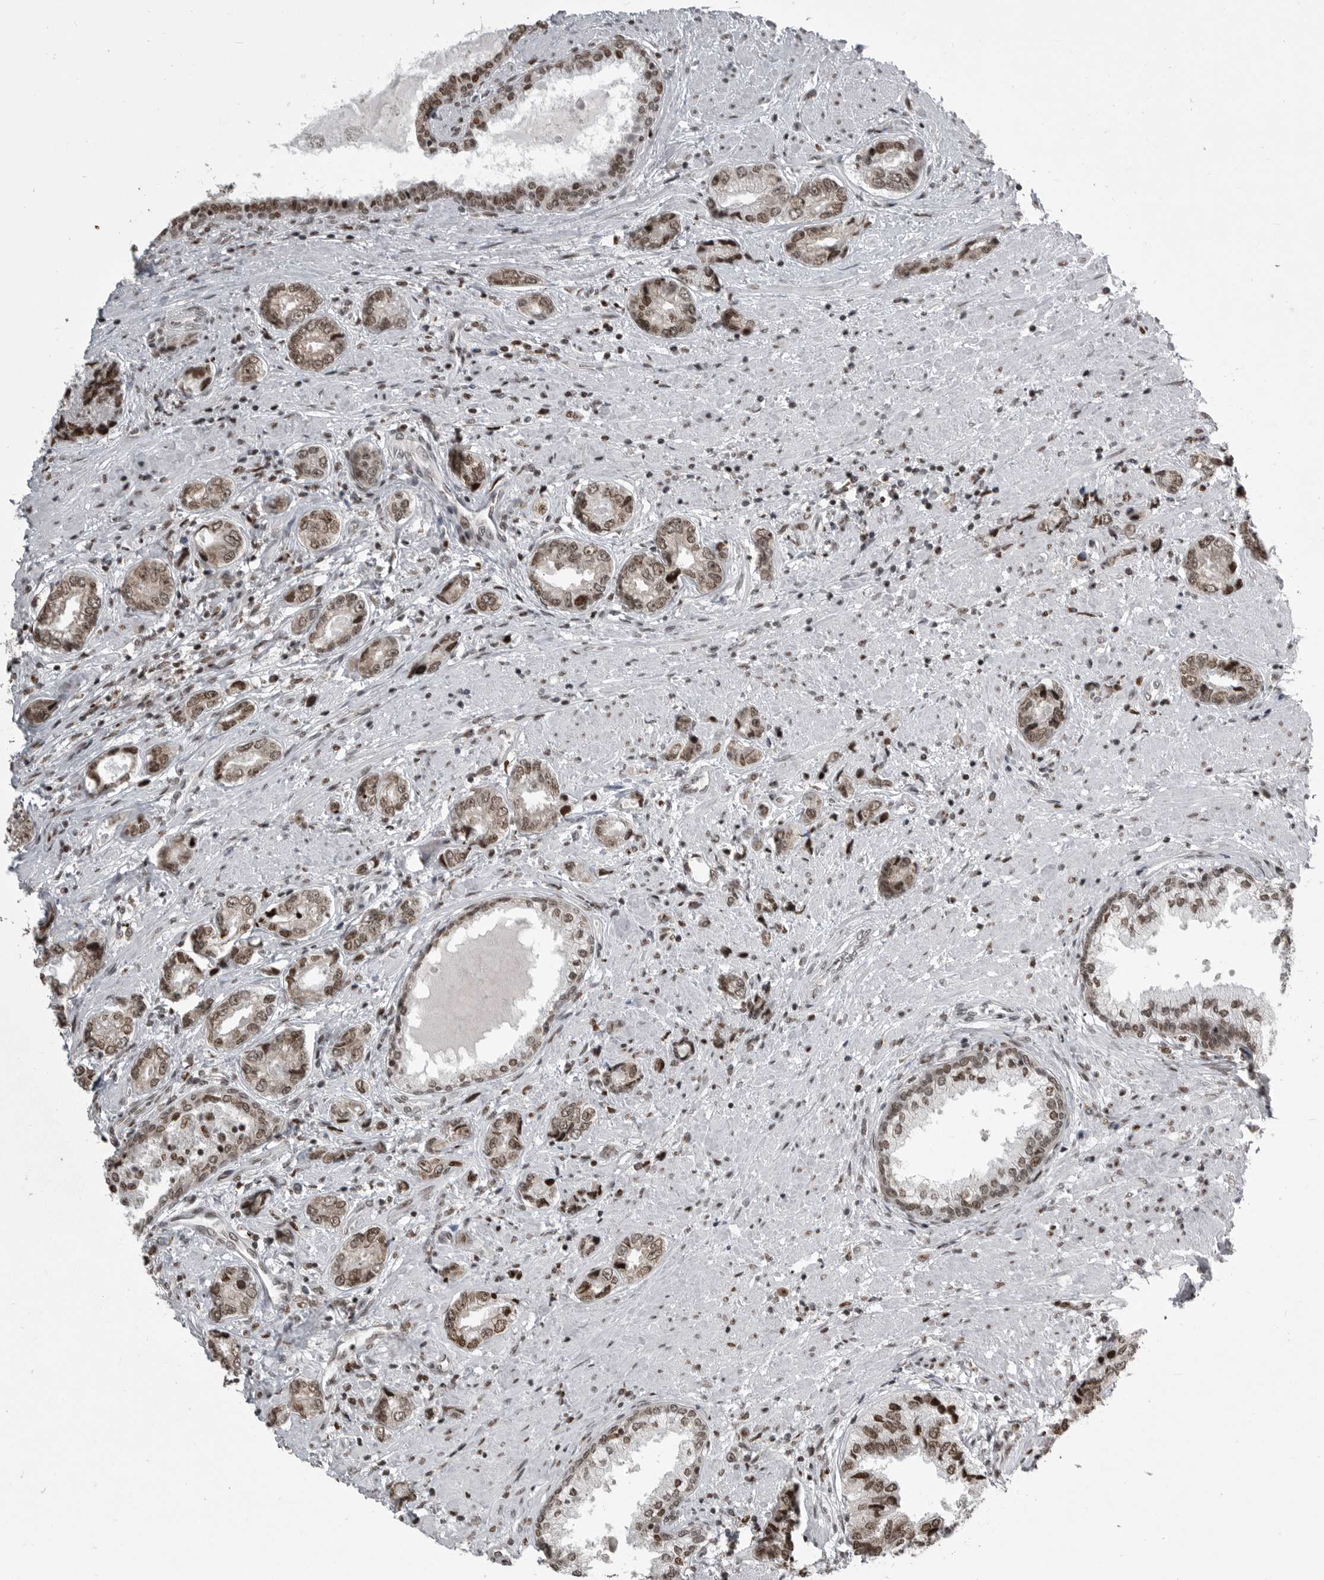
{"staining": {"intensity": "weak", "quantity": ">75%", "location": "nuclear"}, "tissue": "prostate cancer", "cell_type": "Tumor cells", "image_type": "cancer", "snomed": [{"axis": "morphology", "description": "Adenocarcinoma, High grade"}, {"axis": "topography", "description": "Prostate"}], "caption": "The histopathology image exhibits staining of prostate high-grade adenocarcinoma, revealing weak nuclear protein expression (brown color) within tumor cells. Using DAB (brown) and hematoxylin (blue) stains, captured at high magnification using brightfield microscopy.", "gene": "YAF2", "patient": {"sex": "male", "age": 61}}